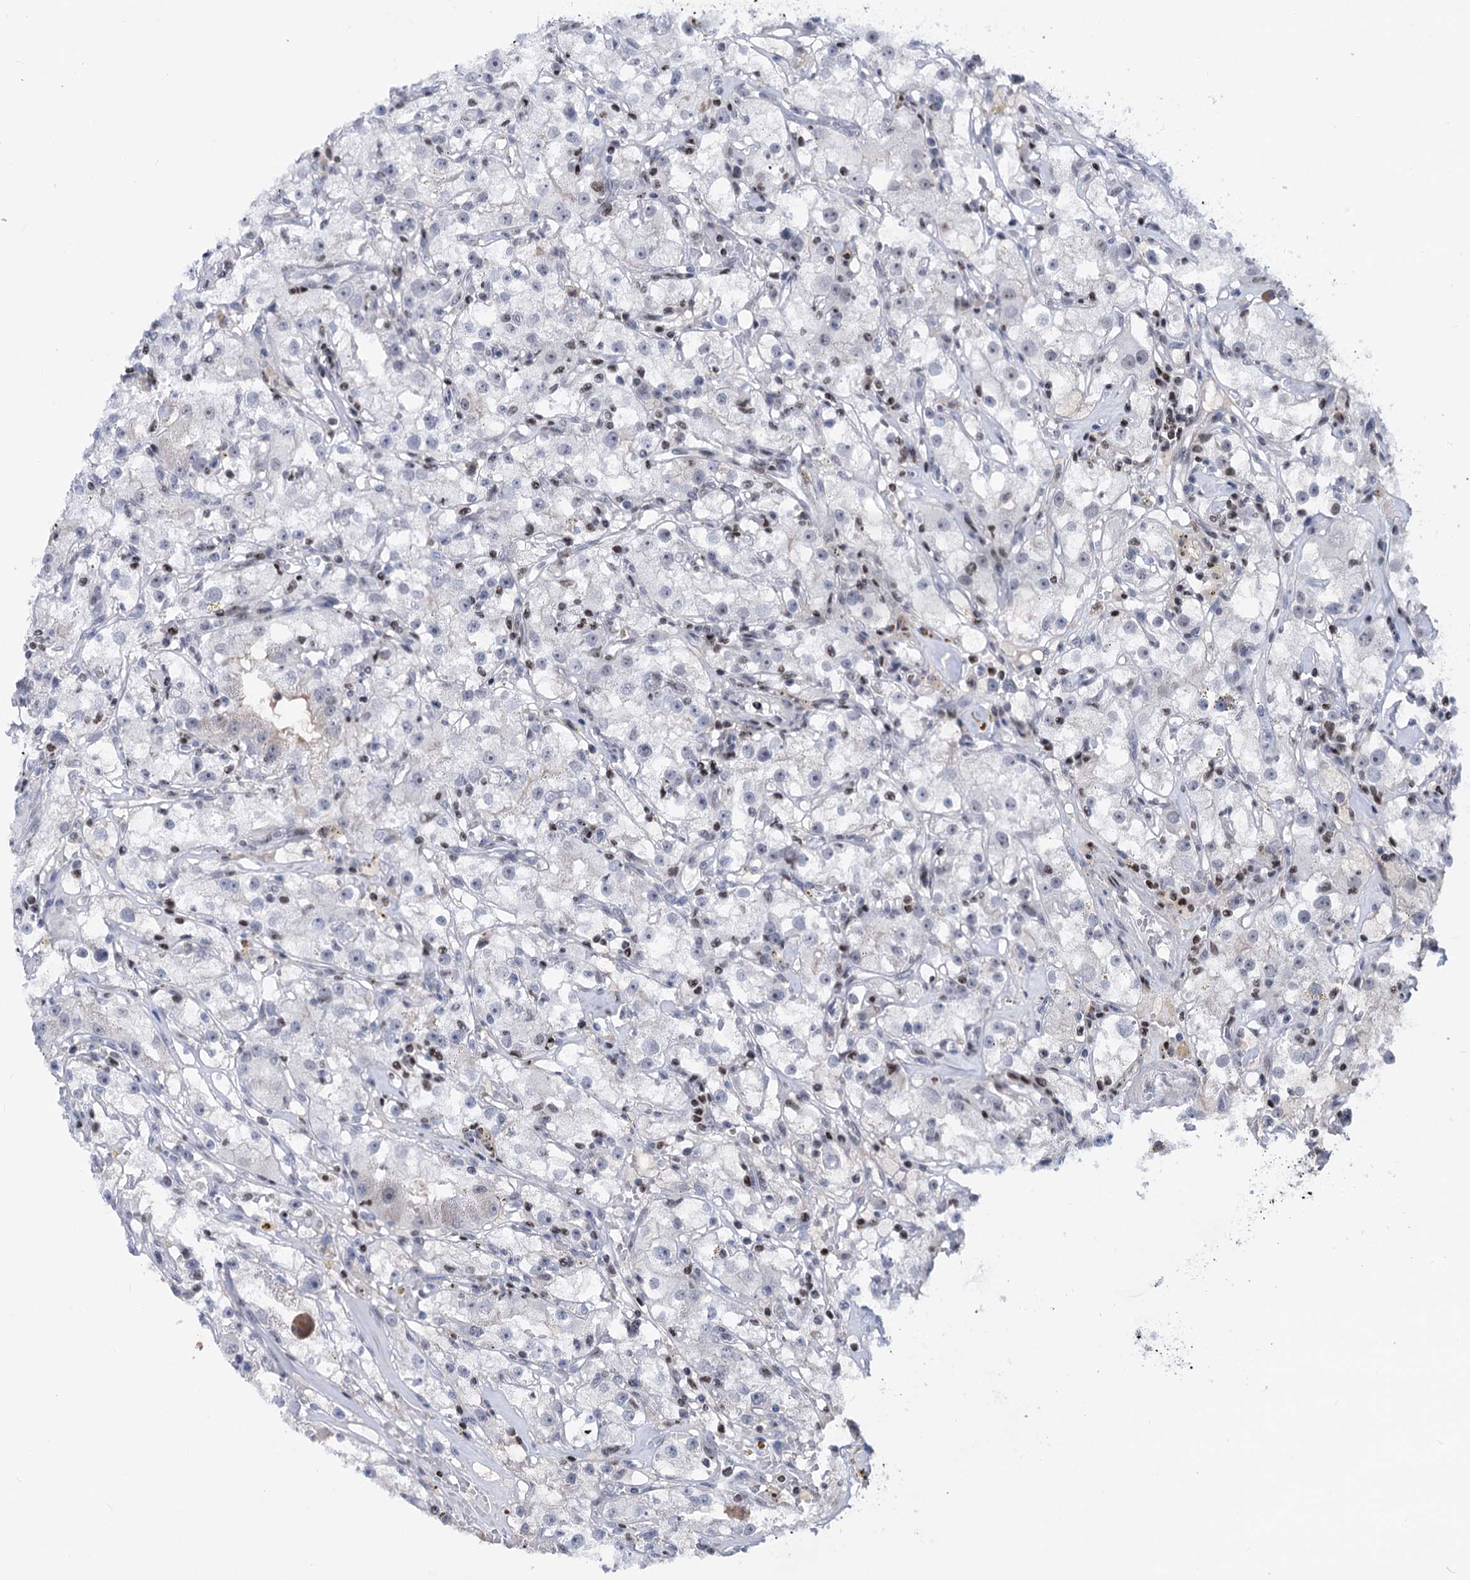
{"staining": {"intensity": "negative", "quantity": "none", "location": "none"}, "tissue": "renal cancer", "cell_type": "Tumor cells", "image_type": "cancer", "snomed": [{"axis": "morphology", "description": "Adenocarcinoma, NOS"}, {"axis": "topography", "description": "Kidney"}], "caption": "A high-resolution histopathology image shows immunohistochemistry (IHC) staining of adenocarcinoma (renal), which displays no significant positivity in tumor cells. (DAB (3,3'-diaminobenzidine) immunohistochemistry visualized using brightfield microscopy, high magnification).", "gene": "ZCCHC10", "patient": {"sex": "male", "age": 56}}